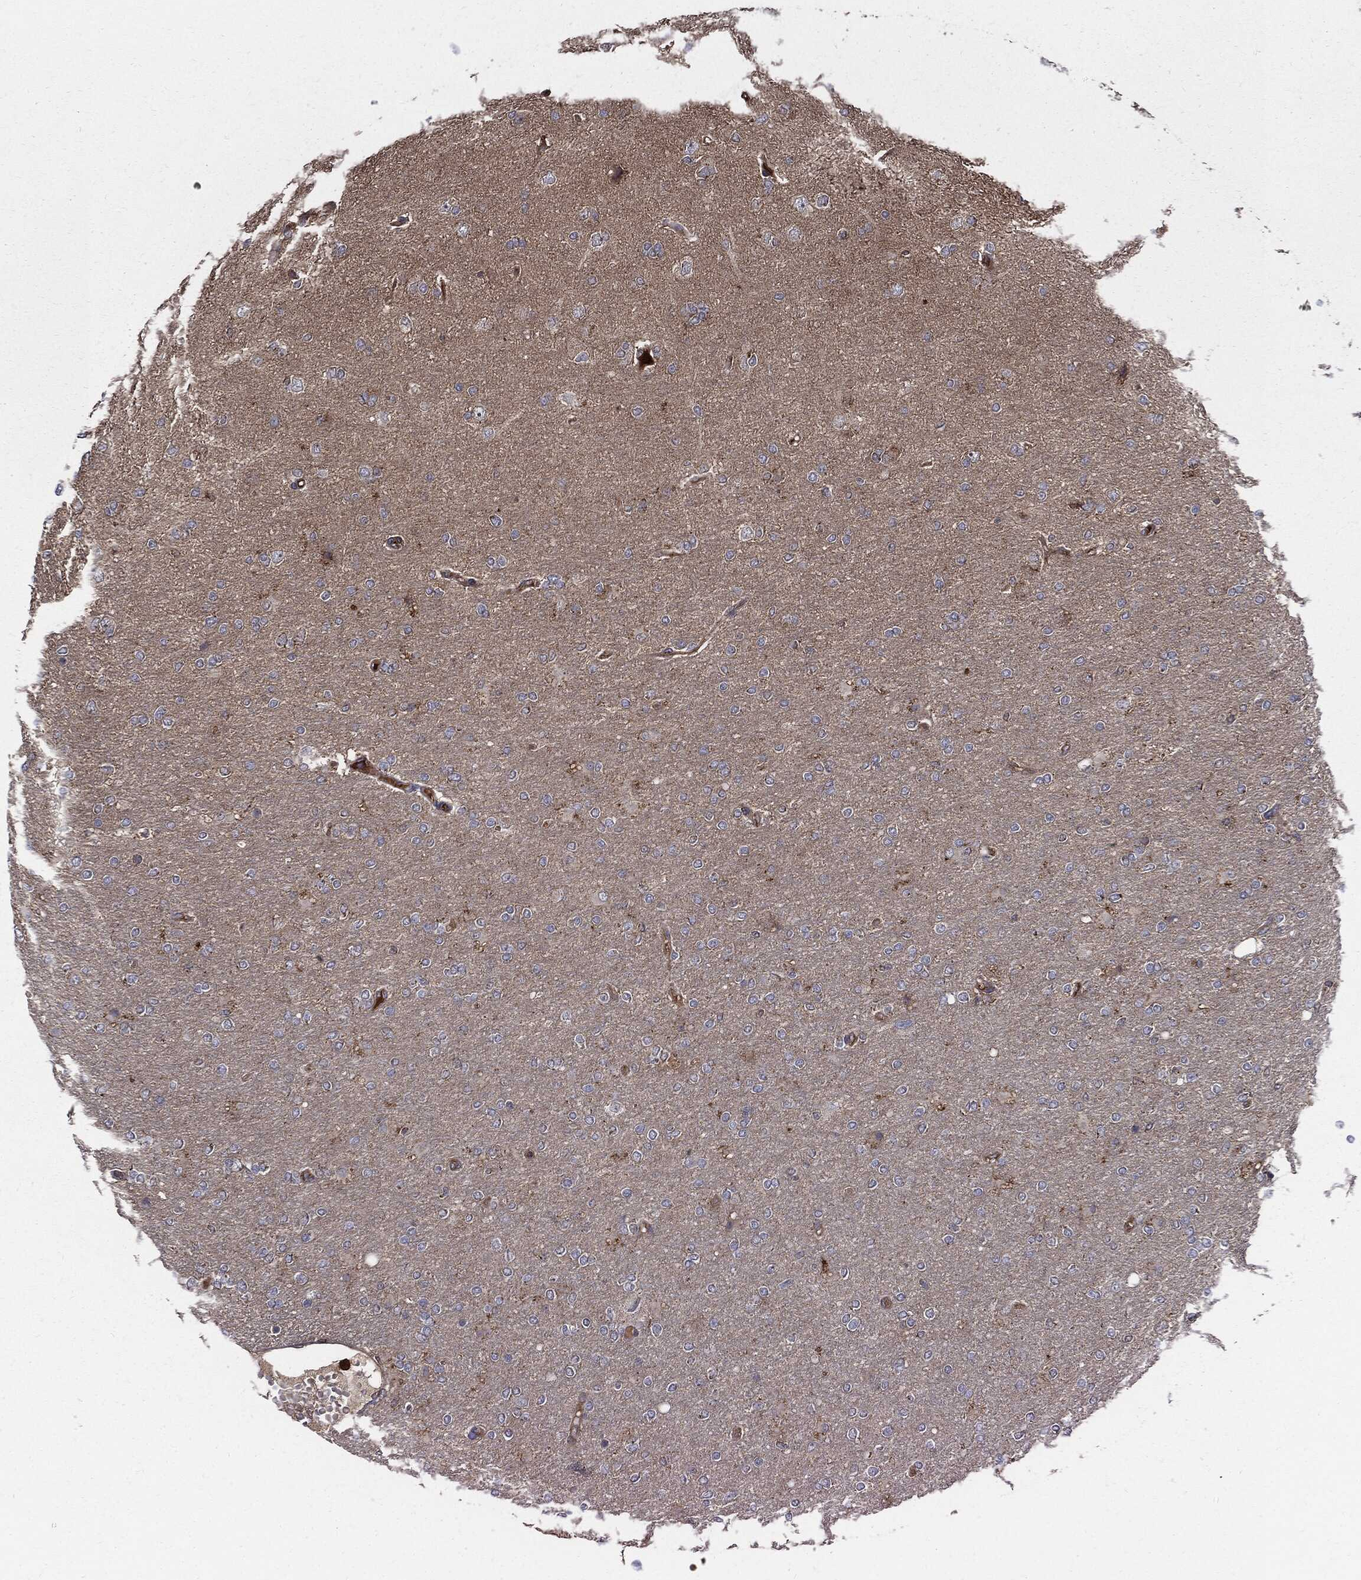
{"staining": {"intensity": "negative", "quantity": "none", "location": "none"}, "tissue": "glioma", "cell_type": "Tumor cells", "image_type": "cancer", "snomed": [{"axis": "morphology", "description": "Glioma, malignant, High grade"}, {"axis": "topography", "description": "Cerebral cortex"}], "caption": "Micrograph shows no significant protein staining in tumor cells of malignant high-grade glioma. (Stains: DAB immunohistochemistry with hematoxylin counter stain, Microscopy: brightfield microscopy at high magnification).", "gene": "PDCD6IP", "patient": {"sex": "male", "age": 70}}